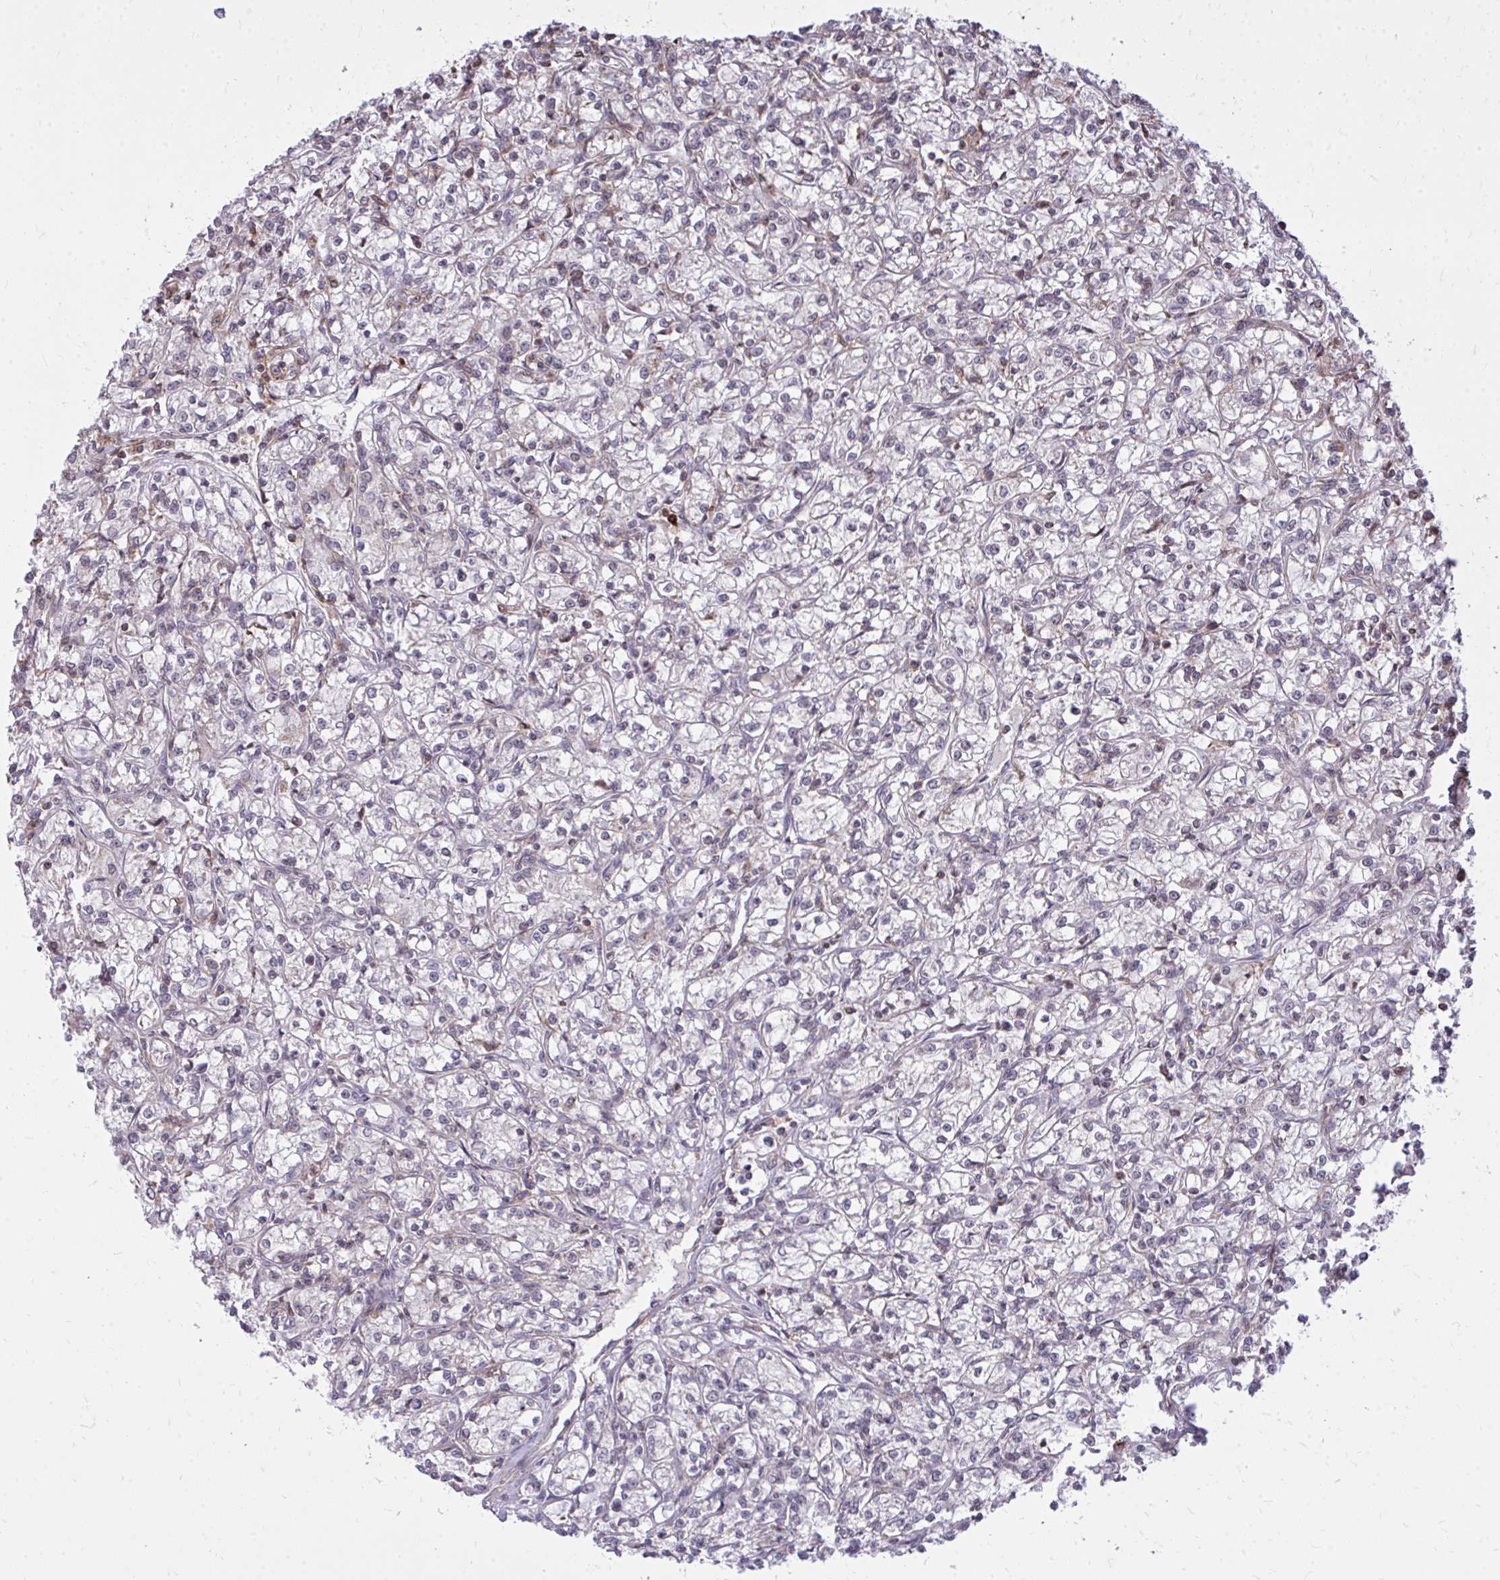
{"staining": {"intensity": "negative", "quantity": "none", "location": "none"}, "tissue": "renal cancer", "cell_type": "Tumor cells", "image_type": "cancer", "snomed": [{"axis": "morphology", "description": "Adenocarcinoma, NOS"}, {"axis": "topography", "description": "Kidney"}], "caption": "Tumor cells show no significant protein staining in adenocarcinoma (renal). (DAB immunohistochemistry (IHC) visualized using brightfield microscopy, high magnification).", "gene": "SLC7A5", "patient": {"sex": "female", "age": 59}}